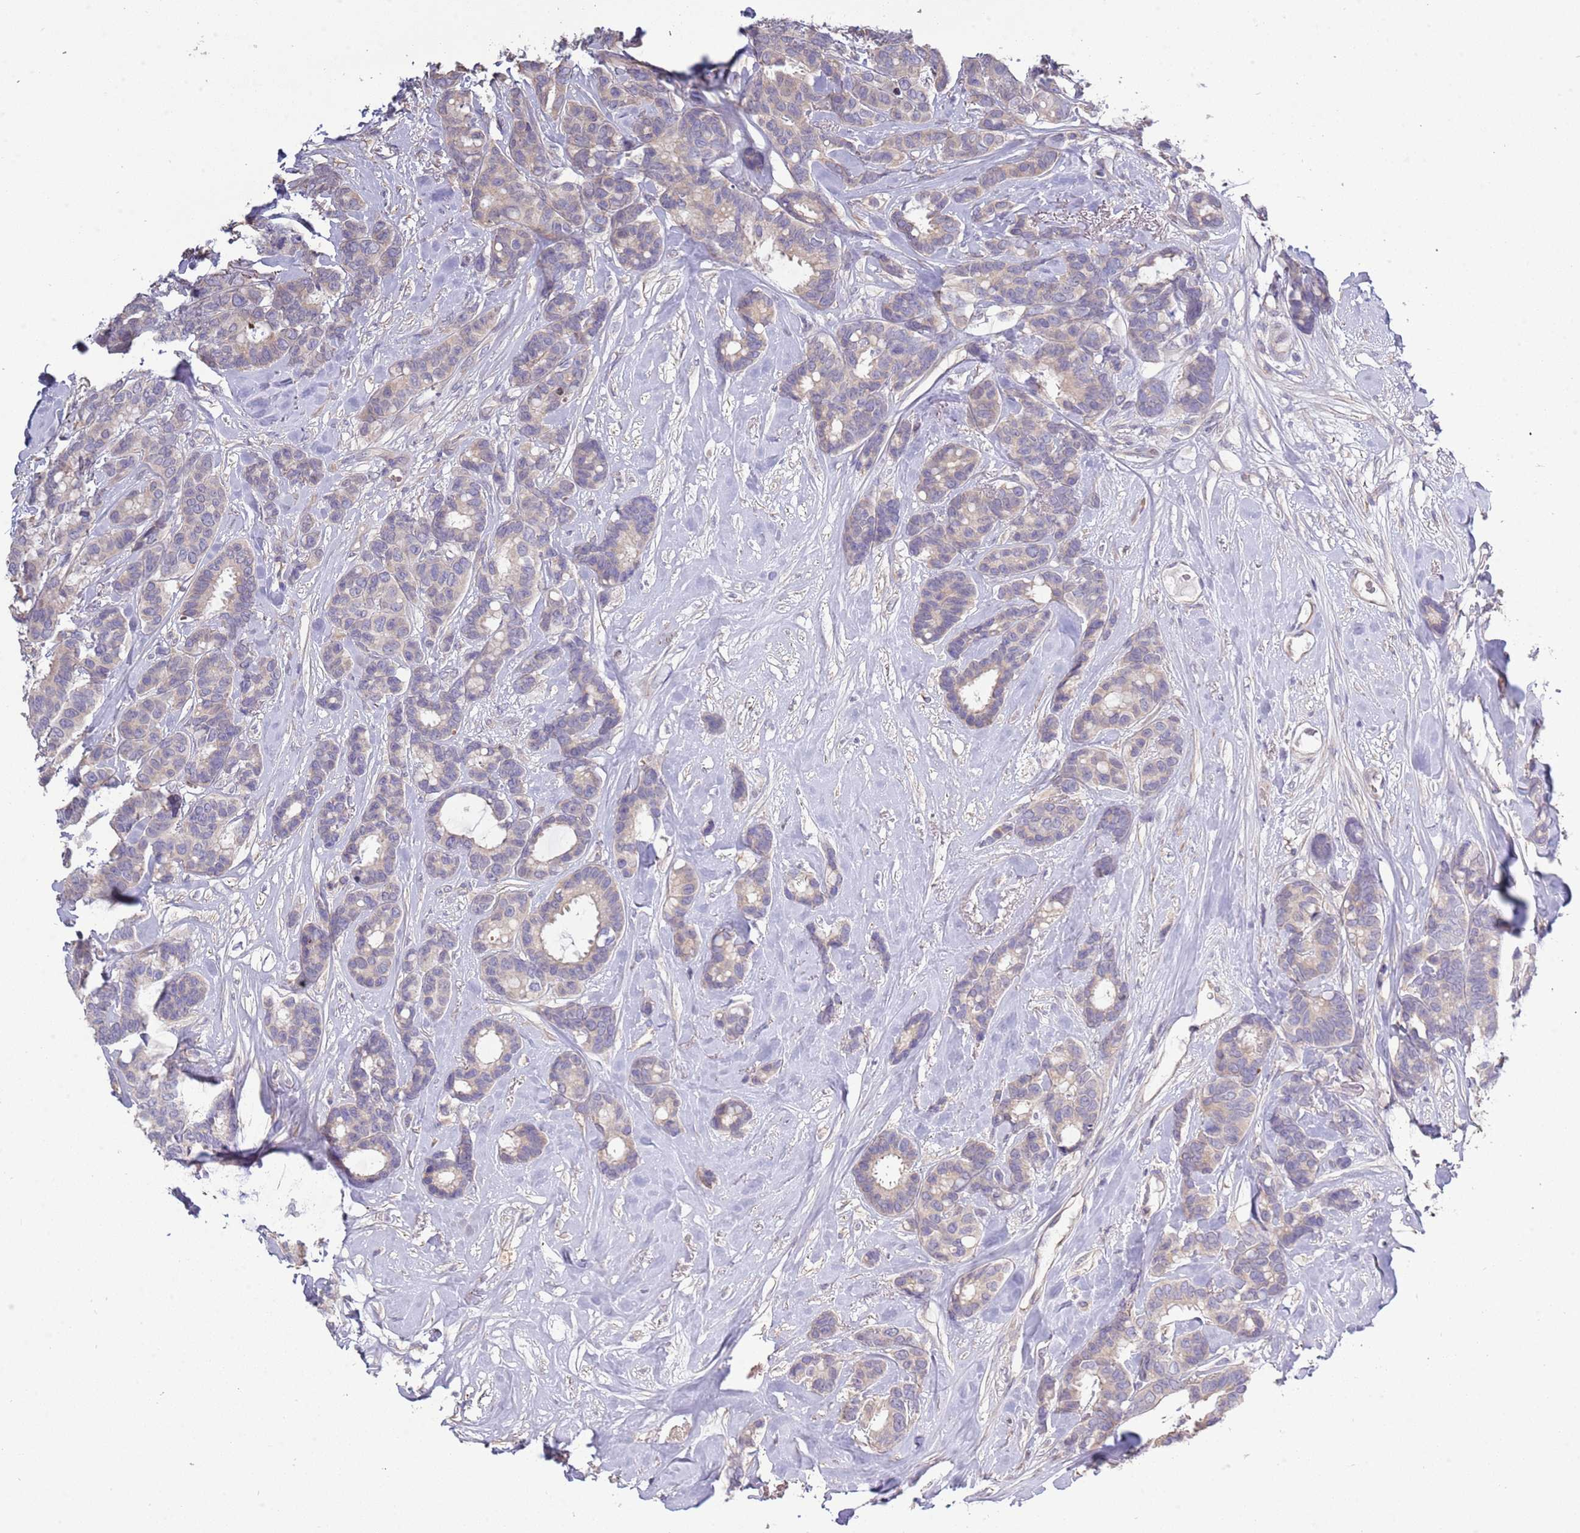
{"staining": {"intensity": "weak", "quantity": "<25%", "location": "cytoplasmic/membranous"}, "tissue": "breast cancer", "cell_type": "Tumor cells", "image_type": "cancer", "snomed": [{"axis": "morphology", "description": "Duct carcinoma"}, {"axis": "topography", "description": "Breast"}], "caption": "Histopathology image shows no protein expression in tumor cells of intraductal carcinoma (breast) tissue.", "gene": "P2RY13", "patient": {"sex": "female", "age": 87}}